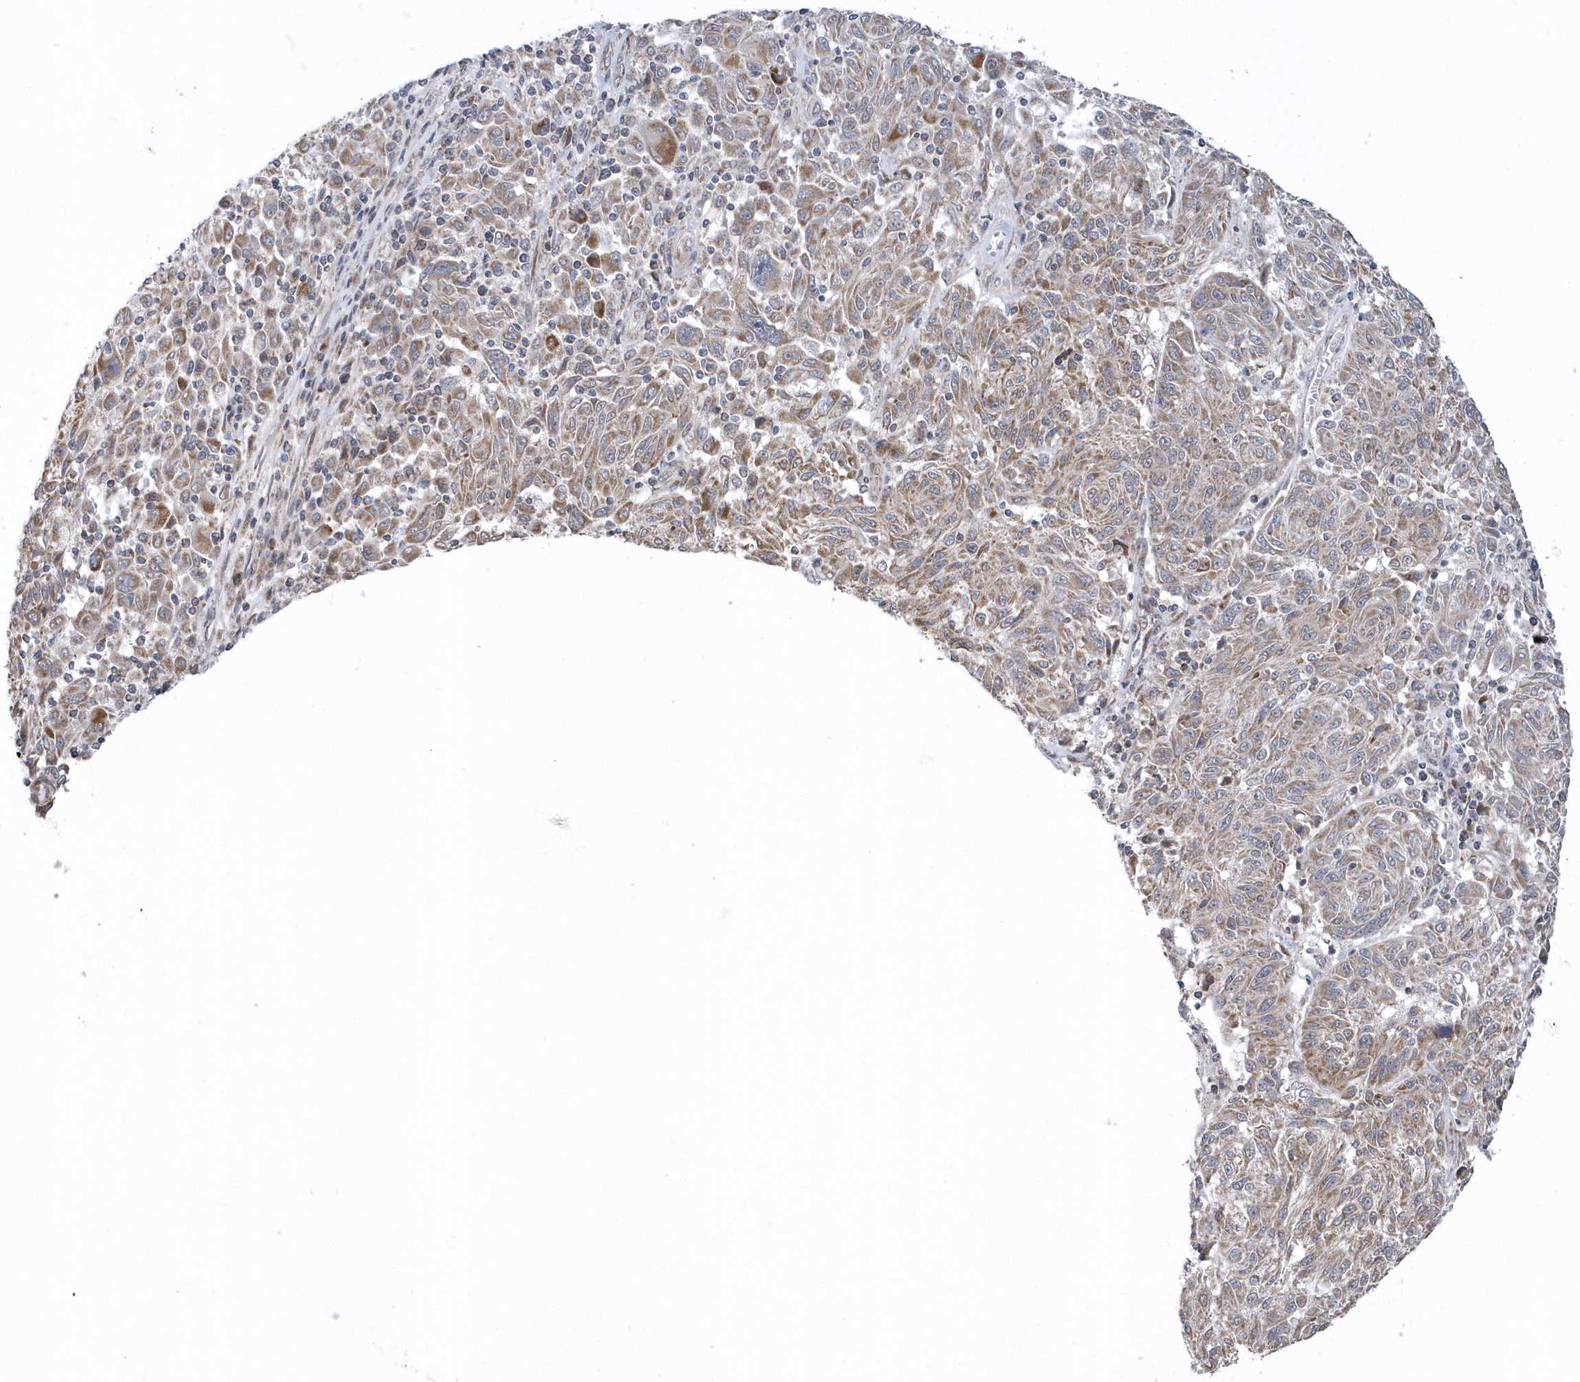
{"staining": {"intensity": "moderate", "quantity": ">75%", "location": "cytoplasmic/membranous"}, "tissue": "melanoma", "cell_type": "Tumor cells", "image_type": "cancer", "snomed": [{"axis": "morphology", "description": "Malignant melanoma, NOS"}, {"axis": "topography", "description": "Skin"}], "caption": "Approximately >75% of tumor cells in melanoma exhibit moderate cytoplasmic/membranous protein staining as visualized by brown immunohistochemical staining.", "gene": "SLX9", "patient": {"sex": "male", "age": 53}}